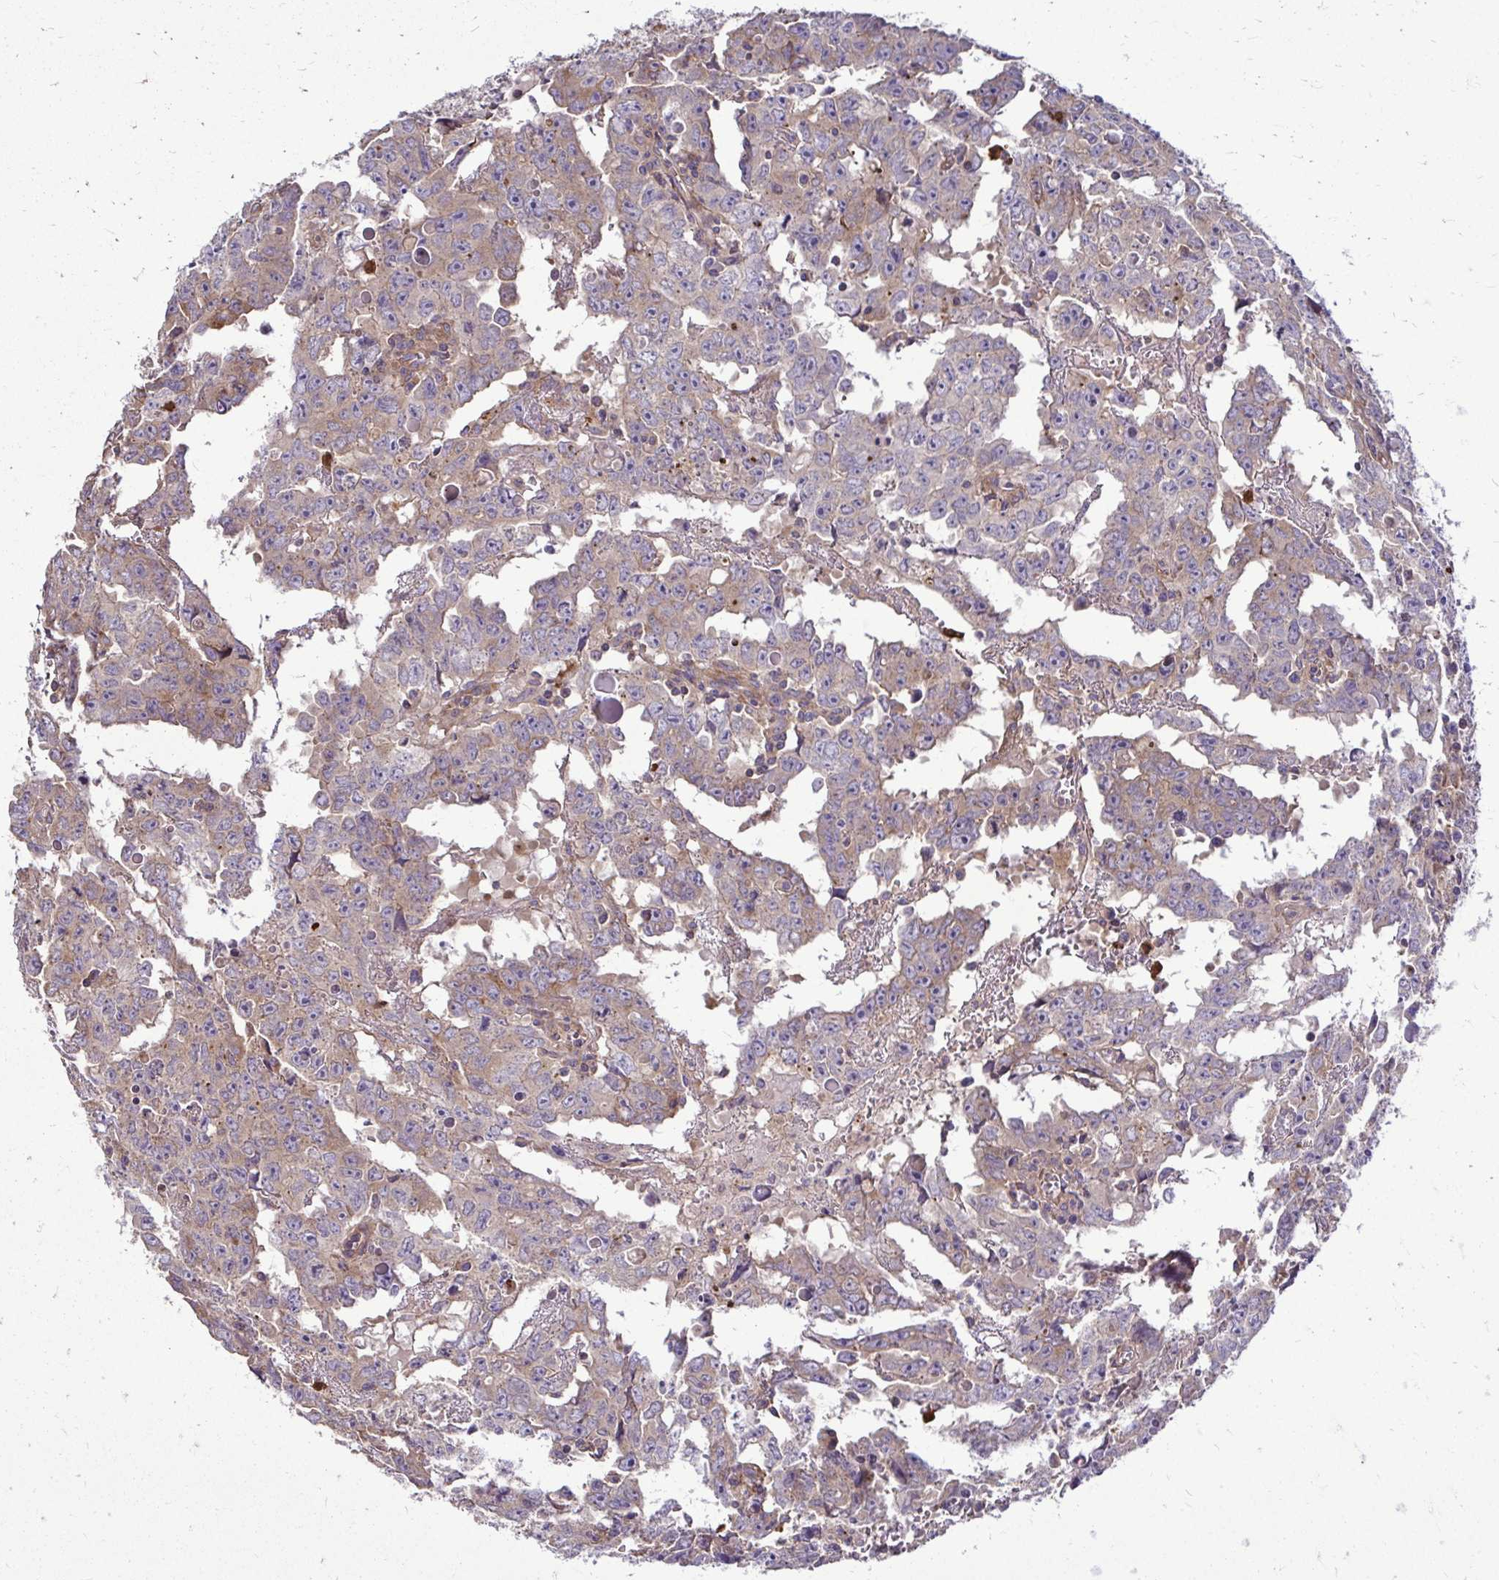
{"staining": {"intensity": "weak", "quantity": "25%-75%", "location": "cytoplasmic/membranous"}, "tissue": "testis cancer", "cell_type": "Tumor cells", "image_type": "cancer", "snomed": [{"axis": "morphology", "description": "Carcinoma, Embryonal, NOS"}, {"axis": "topography", "description": "Testis"}], "caption": "Immunohistochemical staining of human testis embryonal carcinoma reveals weak cytoplasmic/membranous protein positivity in about 25%-75% of tumor cells.", "gene": "FMR1", "patient": {"sex": "male", "age": 22}}